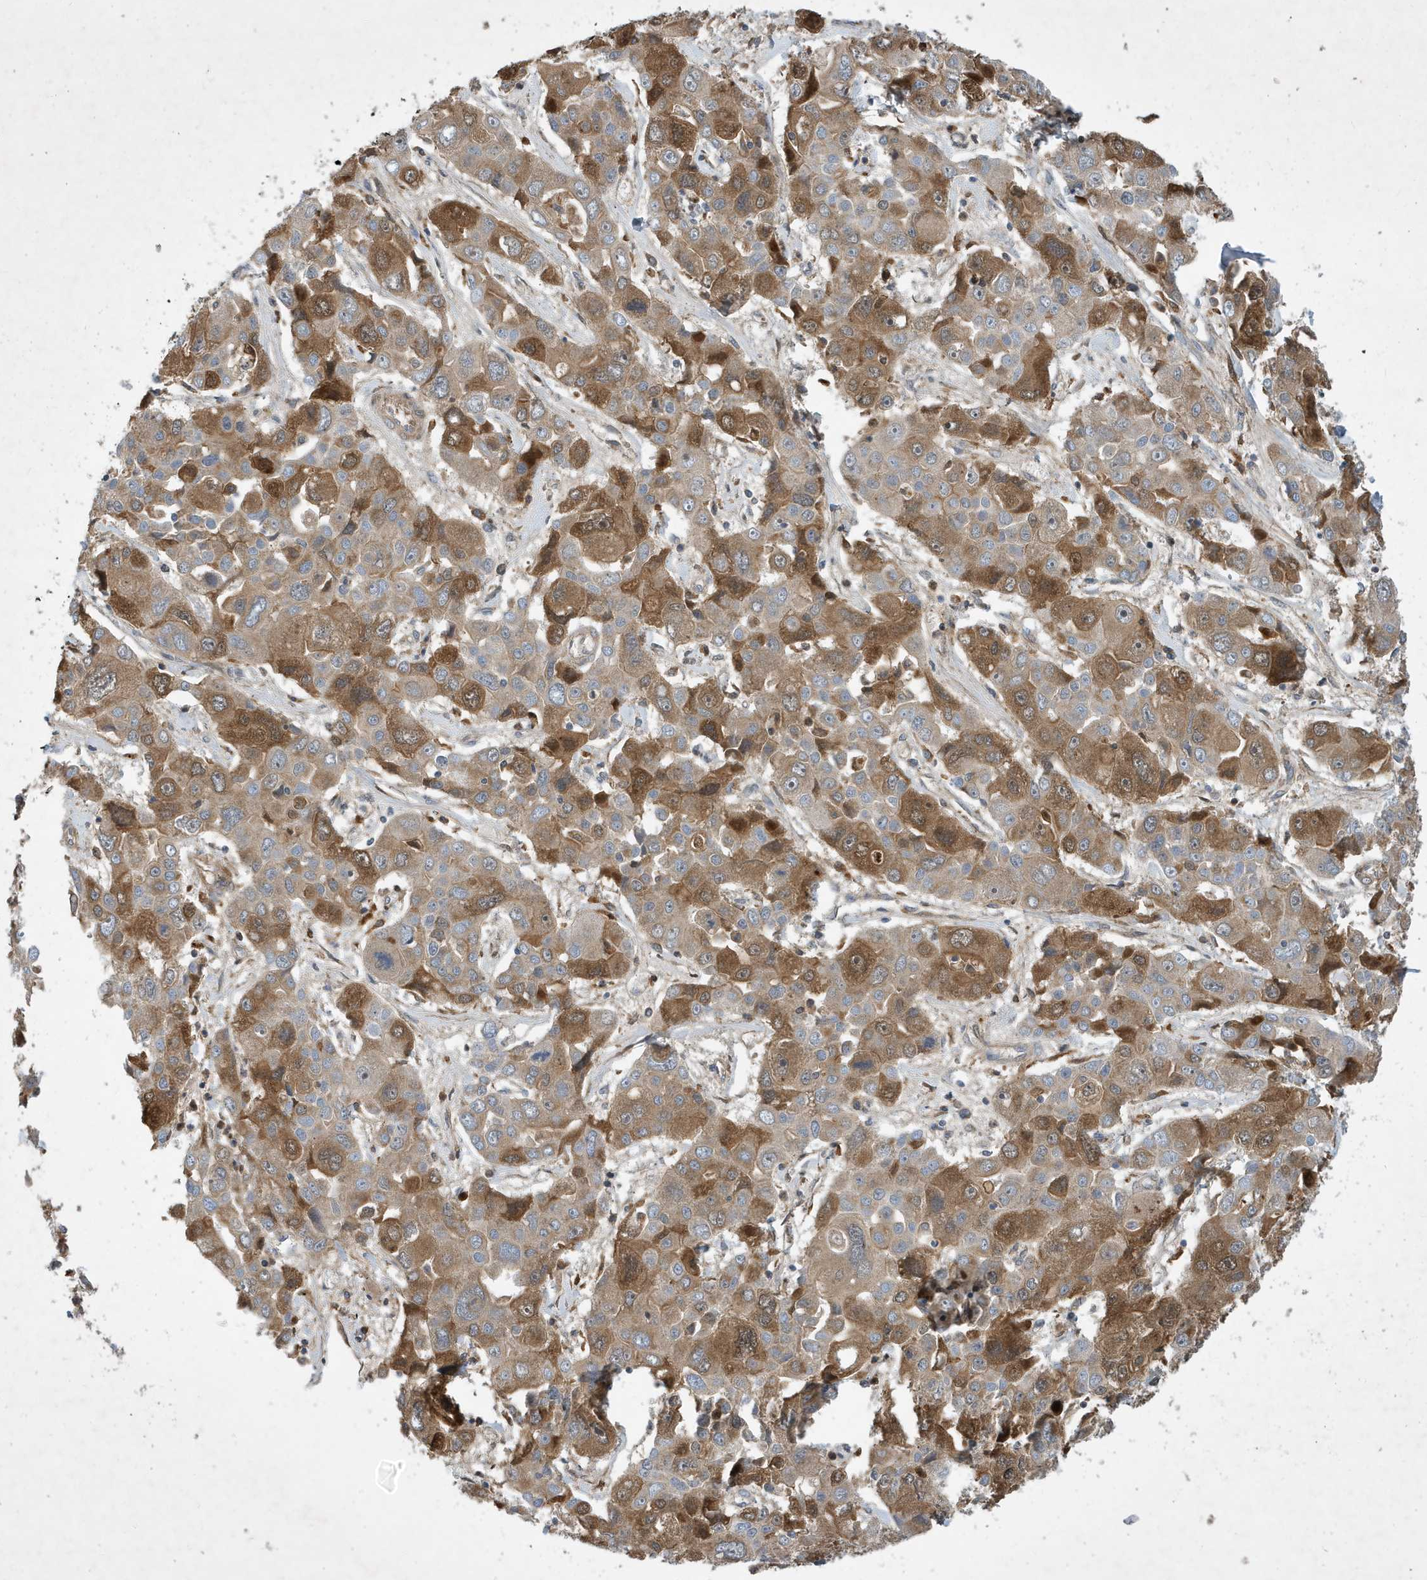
{"staining": {"intensity": "strong", "quantity": "25%-75%", "location": "cytoplasmic/membranous"}, "tissue": "liver cancer", "cell_type": "Tumor cells", "image_type": "cancer", "snomed": [{"axis": "morphology", "description": "Cholangiocarcinoma"}, {"axis": "topography", "description": "Liver"}], "caption": "Protein staining exhibits strong cytoplasmic/membranous positivity in approximately 25%-75% of tumor cells in cholangiocarcinoma (liver).", "gene": "STK19", "patient": {"sex": "male", "age": 67}}